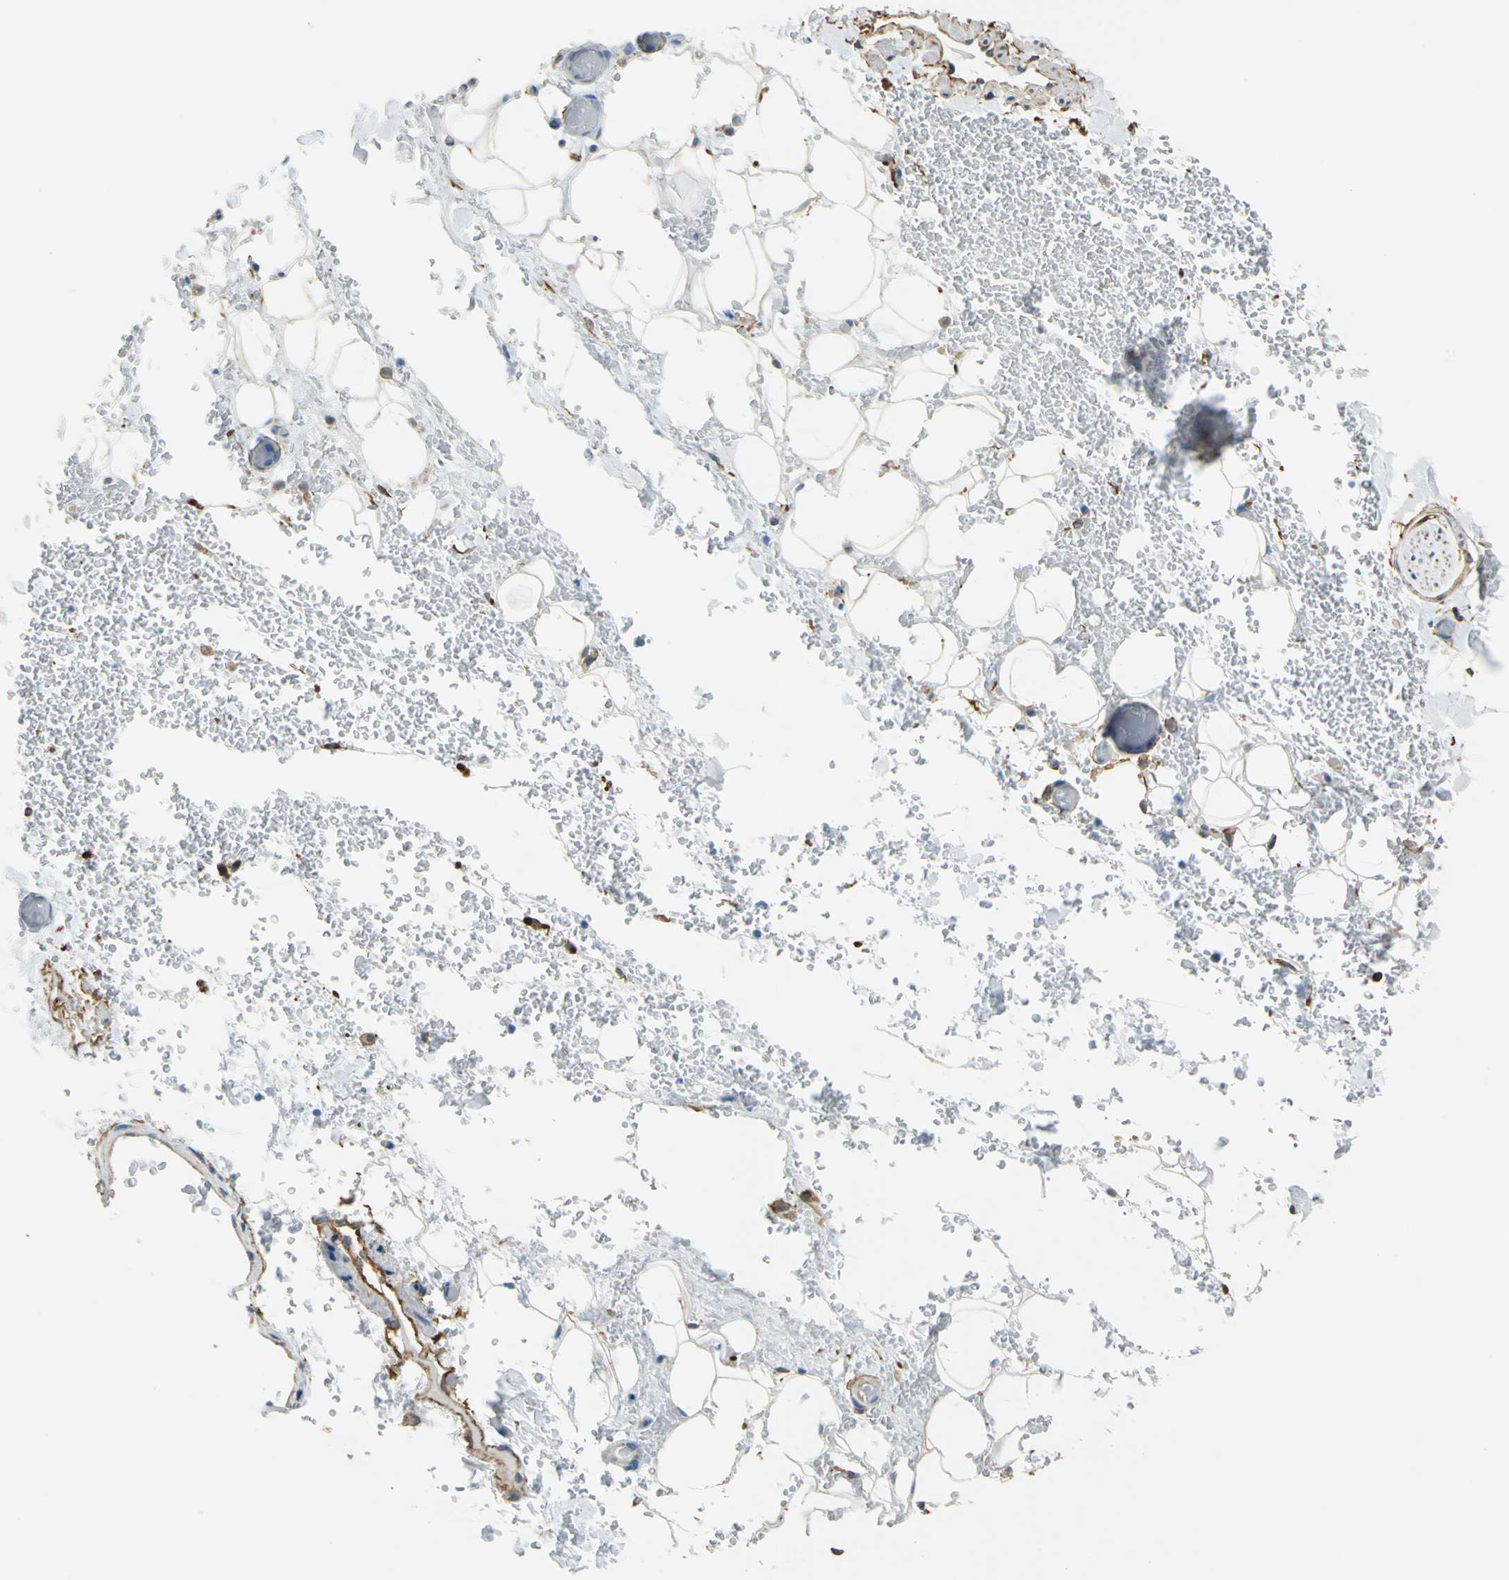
{"staining": {"intensity": "moderate", "quantity": "25%-75%", "location": "cytoplasmic/membranous"}, "tissue": "adipose tissue", "cell_type": "Adipocytes", "image_type": "normal", "snomed": [{"axis": "morphology", "description": "Normal tissue, NOS"}, {"axis": "morphology", "description": "Inflammation, NOS"}, {"axis": "topography", "description": "Breast"}], "caption": "A micrograph of adipose tissue stained for a protein reveals moderate cytoplasmic/membranous brown staining in adipocytes. Immunohistochemistry stains the protein of interest in brown and the nuclei are stained blue.", "gene": "AKAP12", "patient": {"sex": "female", "age": 65}}